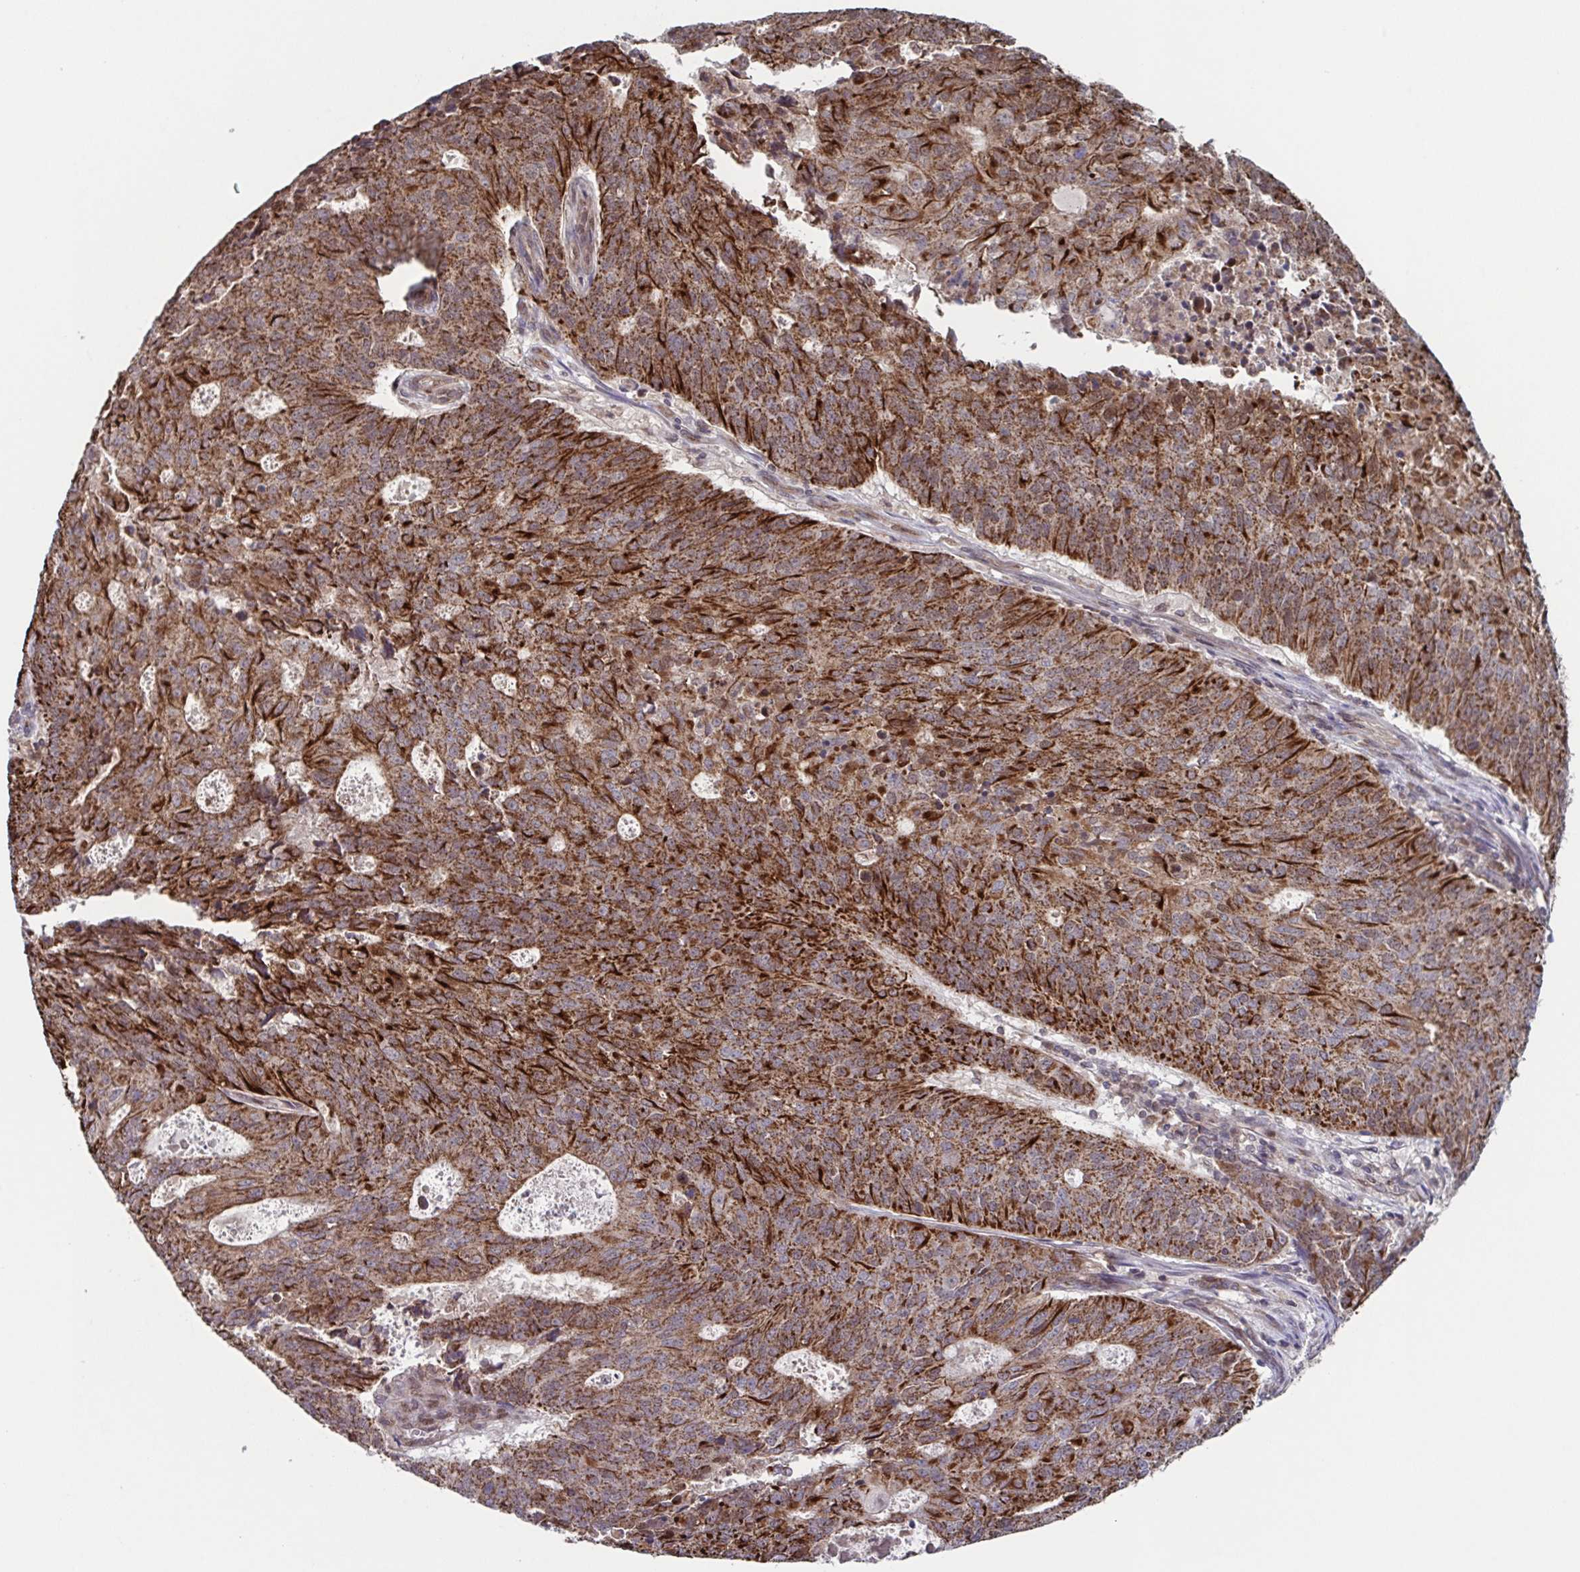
{"staining": {"intensity": "moderate", "quantity": ">75%", "location": "cytoplasmic/membranous"}, "tissue": "endometrial cancer", "cell_type": "Tumor cells", "image_type": "cancer", "snomed": [{"axis": "morphology", "description": "Adenocarcinoma, NOS"}, {"axis": "topography", "description": "Endometrium"}], "caption": "Protein staining of endometrial cancer (adenocarcinoma) tissue displays moderate cytoplasmic/membranous staining in approximately >75% of tumor cells.", "gene": "TTC19", "patient": {"sex": "female", "age": 82}}